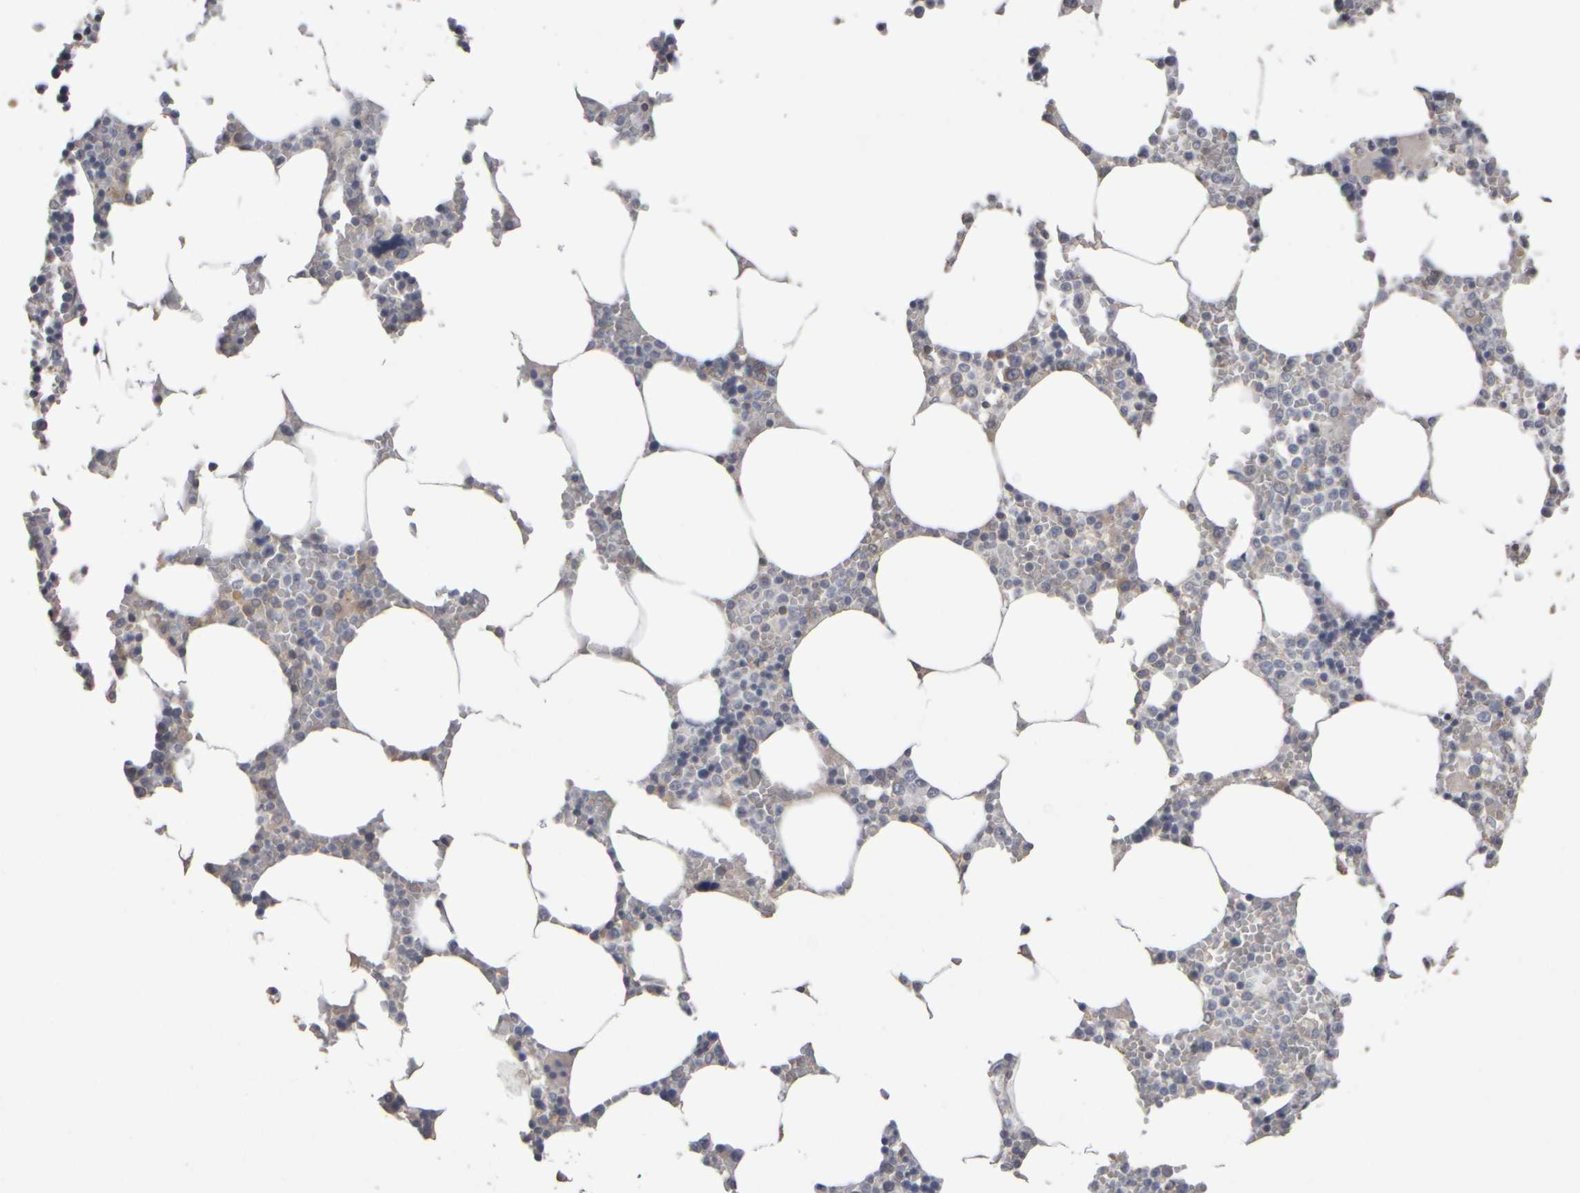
{"staining": {"intensity": "negative", "quantity": "none", "location": "none"}, "tissue": "bone marrow", "cell_type": "Hematopoietic cells", "image_type": "normal", "snomed": [{"axis": "morphology", "description": "Normal tissue, NOS"}, {"axis": "topography", "description": "Bone marrow"}], "caption": "This is a histopathology image of IHC staining of normal bone marrow, which shows no expression in hematopoietic cells.", "gene": "EPHX2", "patient": {"sex": "male", "age": 70}}